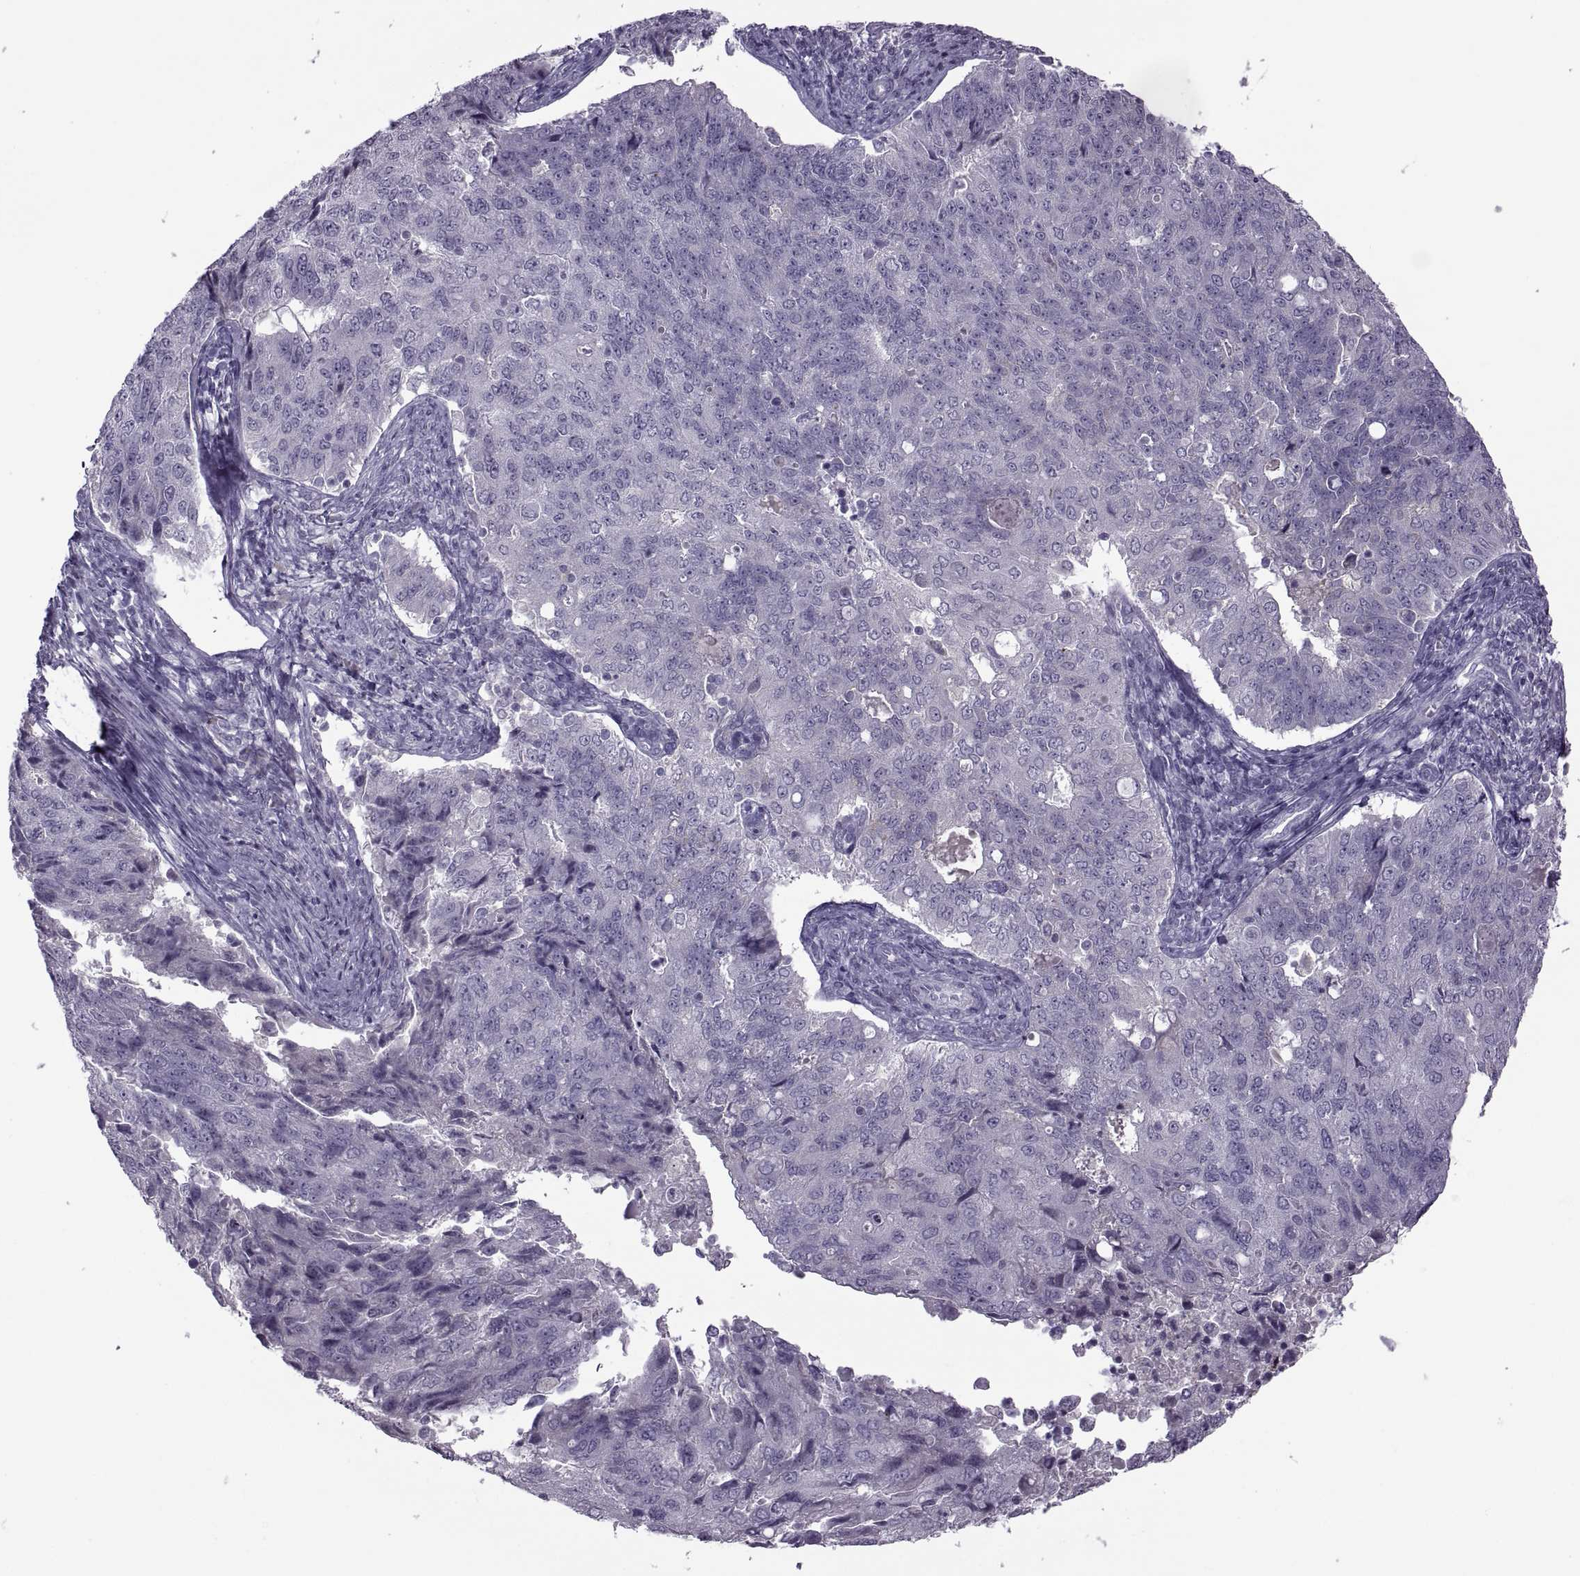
{"staining": {"intensity": "negative", "quantity": "none", "location": "none"}, "tissue": "endometrial cancer", "cell_type": "Tumor cells", "image_type": "cancer", "snomed": [{"axis": "morphology", "description": "Adenocarcinoma, NOS"}, {"axis": "topography", "description": "Endometrium"}], "caption": "A photomicrograph of human endometrial cancer is negative for staining in tumor cells.", "gene": "RSPH6A", "patient": {"sex": "female", "age": 43}}